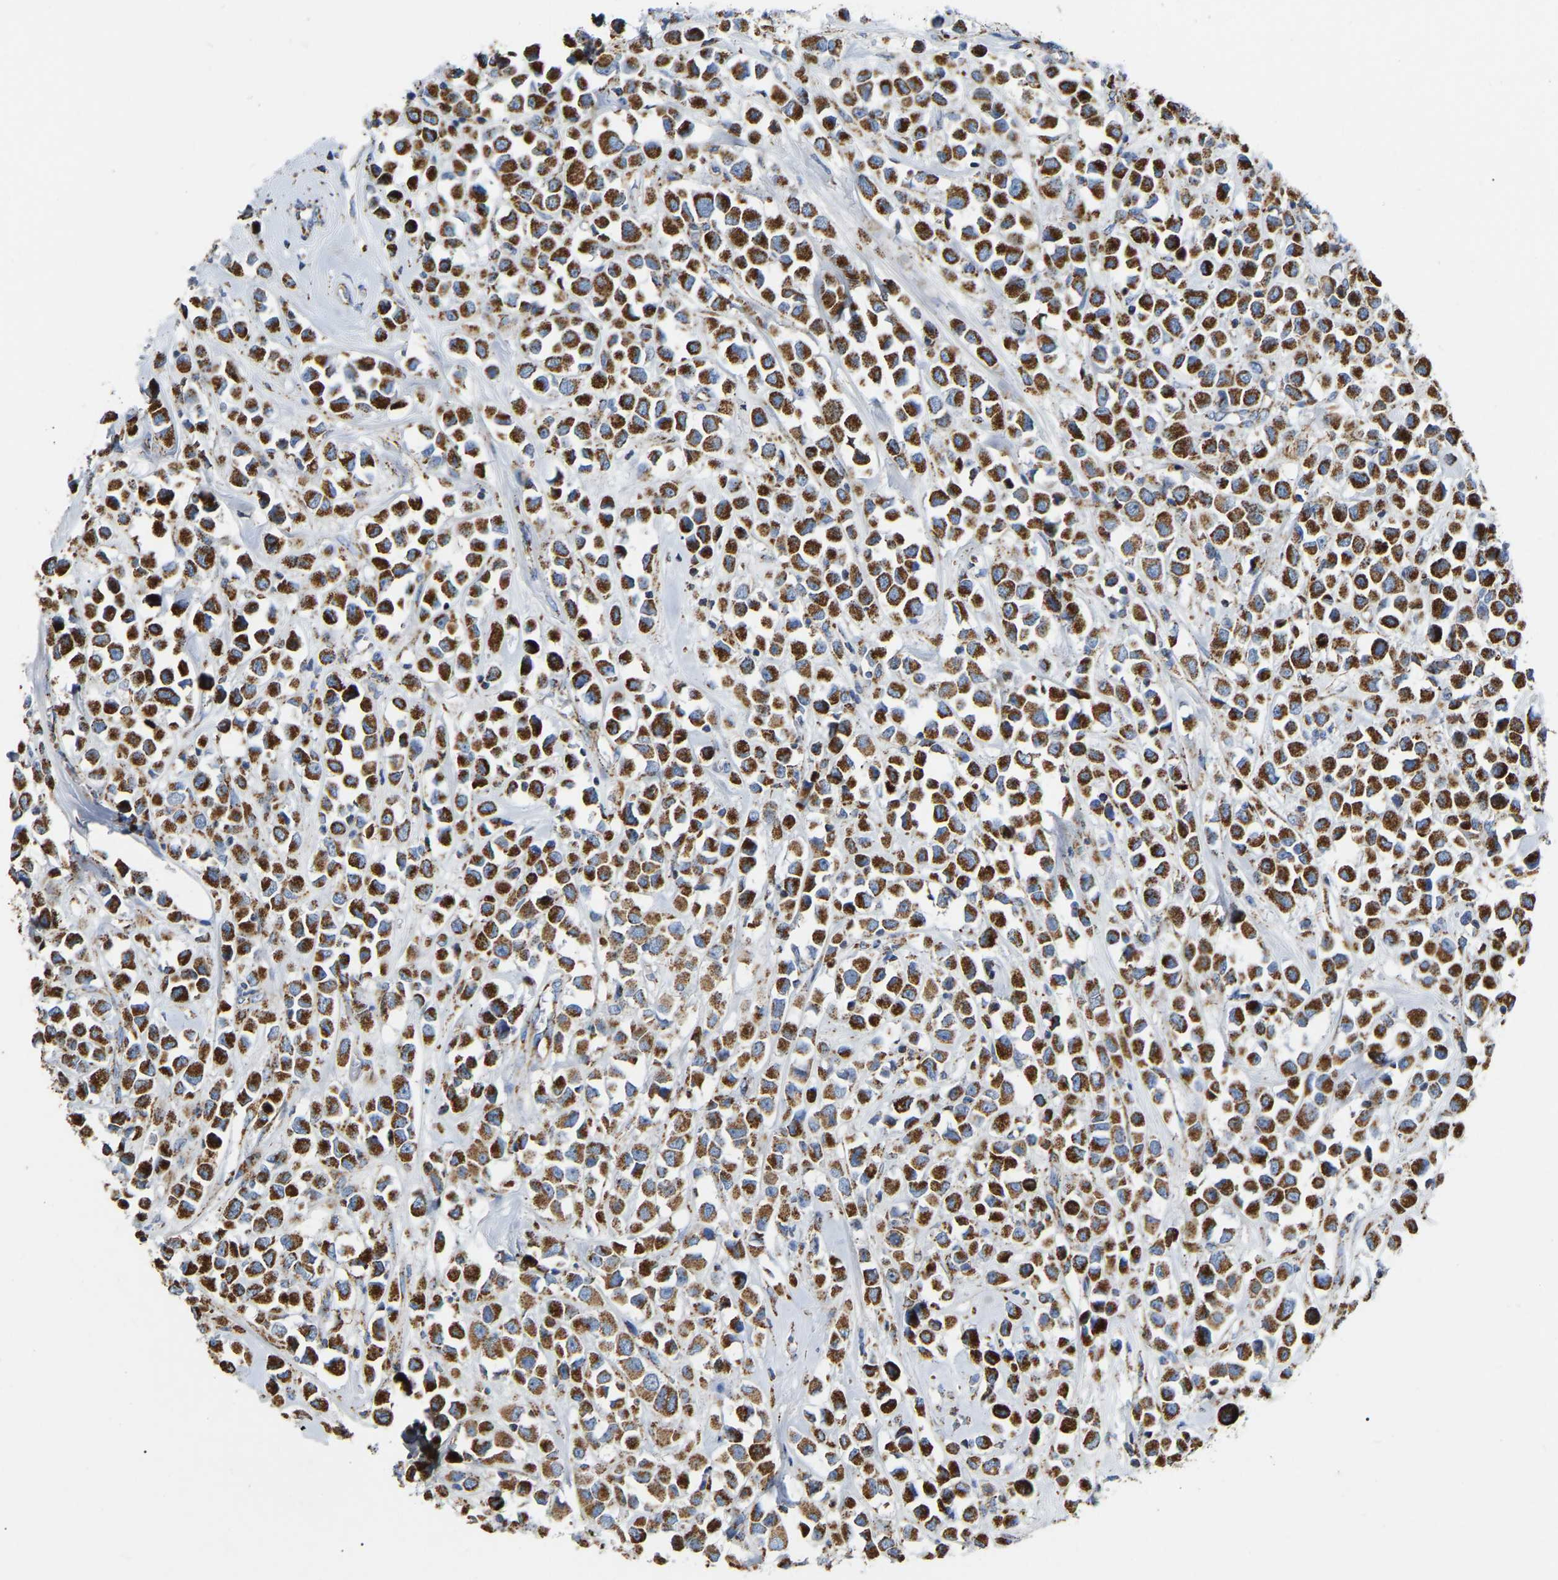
{"staining": {"intensity": "strong", "quantity": ">75%", "location": "cytoplasmic/membranous"}, "tissue": "breast cancer", "cell_type": "Tumor cells", "image_type": "cancer", "snomed": [{"axis": "morphology", "description": "Duct carcinoma"}, {"axis": "topography", "description": "Breast"}], "caption": "Protein staining by IHC reveals strong cytoplasmic/membranous expression in approximately >75% of tumor cells in breast infiltrating ductal carcinoma.", "gene": "HIBADH", "patient": {"sex": "female", "age": 61}}